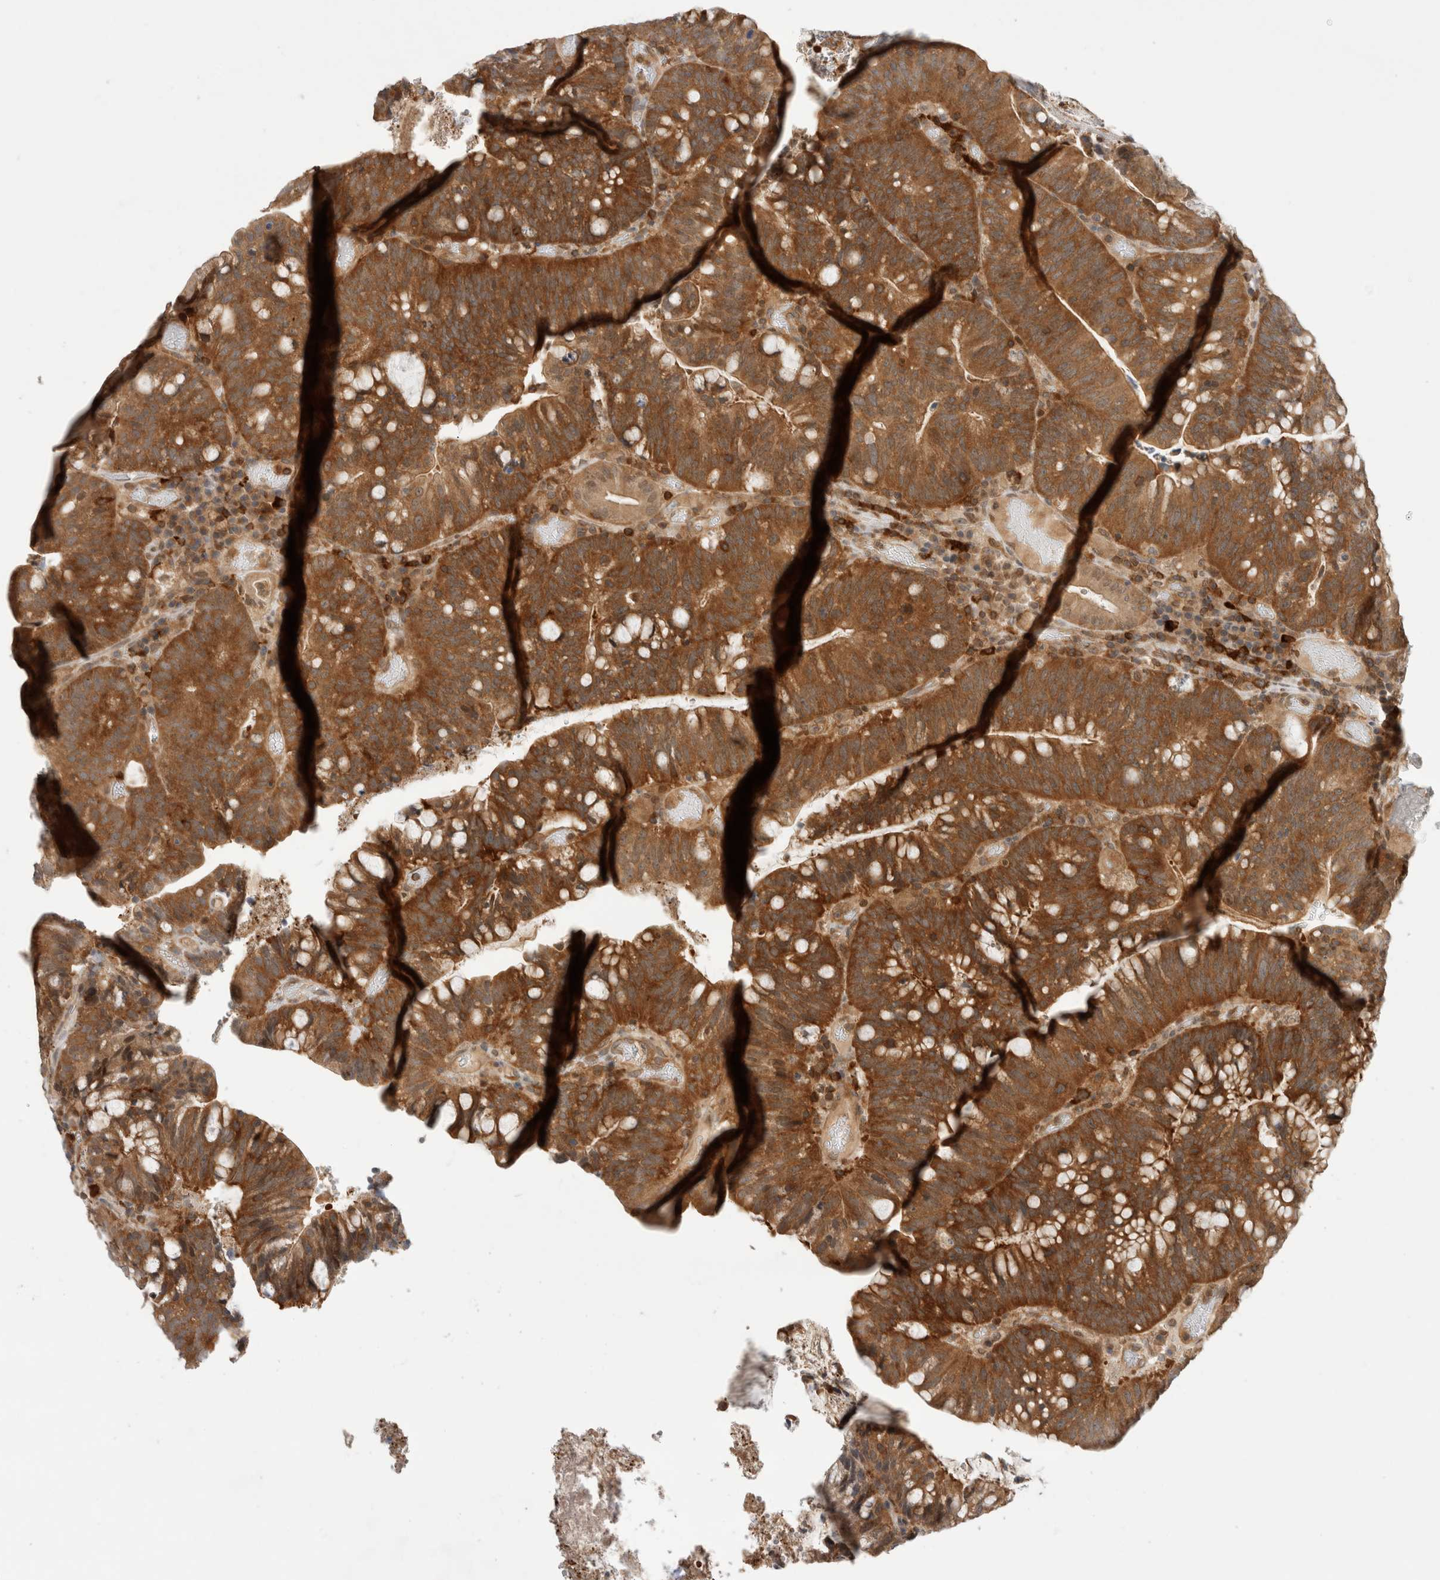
{"staining": {"intensity": "strong", "quantity": ">75%", "location": "cytoplasmic/membranous"}, "tissue": "colorectal cancer", "cell_type": "Tumor cells", "image_type": "cancer", "snomed": [{"axis": "morphology", "description": "Adenocarcinoma, NOS"}, {"axis": "topography", "description": "Colon"}], "caption": "A photomicrograph of human colorectal adenocarcinoma stained for a protein demonstrates strong cytoplasmic/membranous brown staining in tumor cells. (Stains: DAB (3,3'-diaminobenzidine) in brown, nuclei in blue, Microscopy: brightfield microscopy at high magnification).", "gene": "NFKB1", "patient": {"sex": "female", "age": 66}}